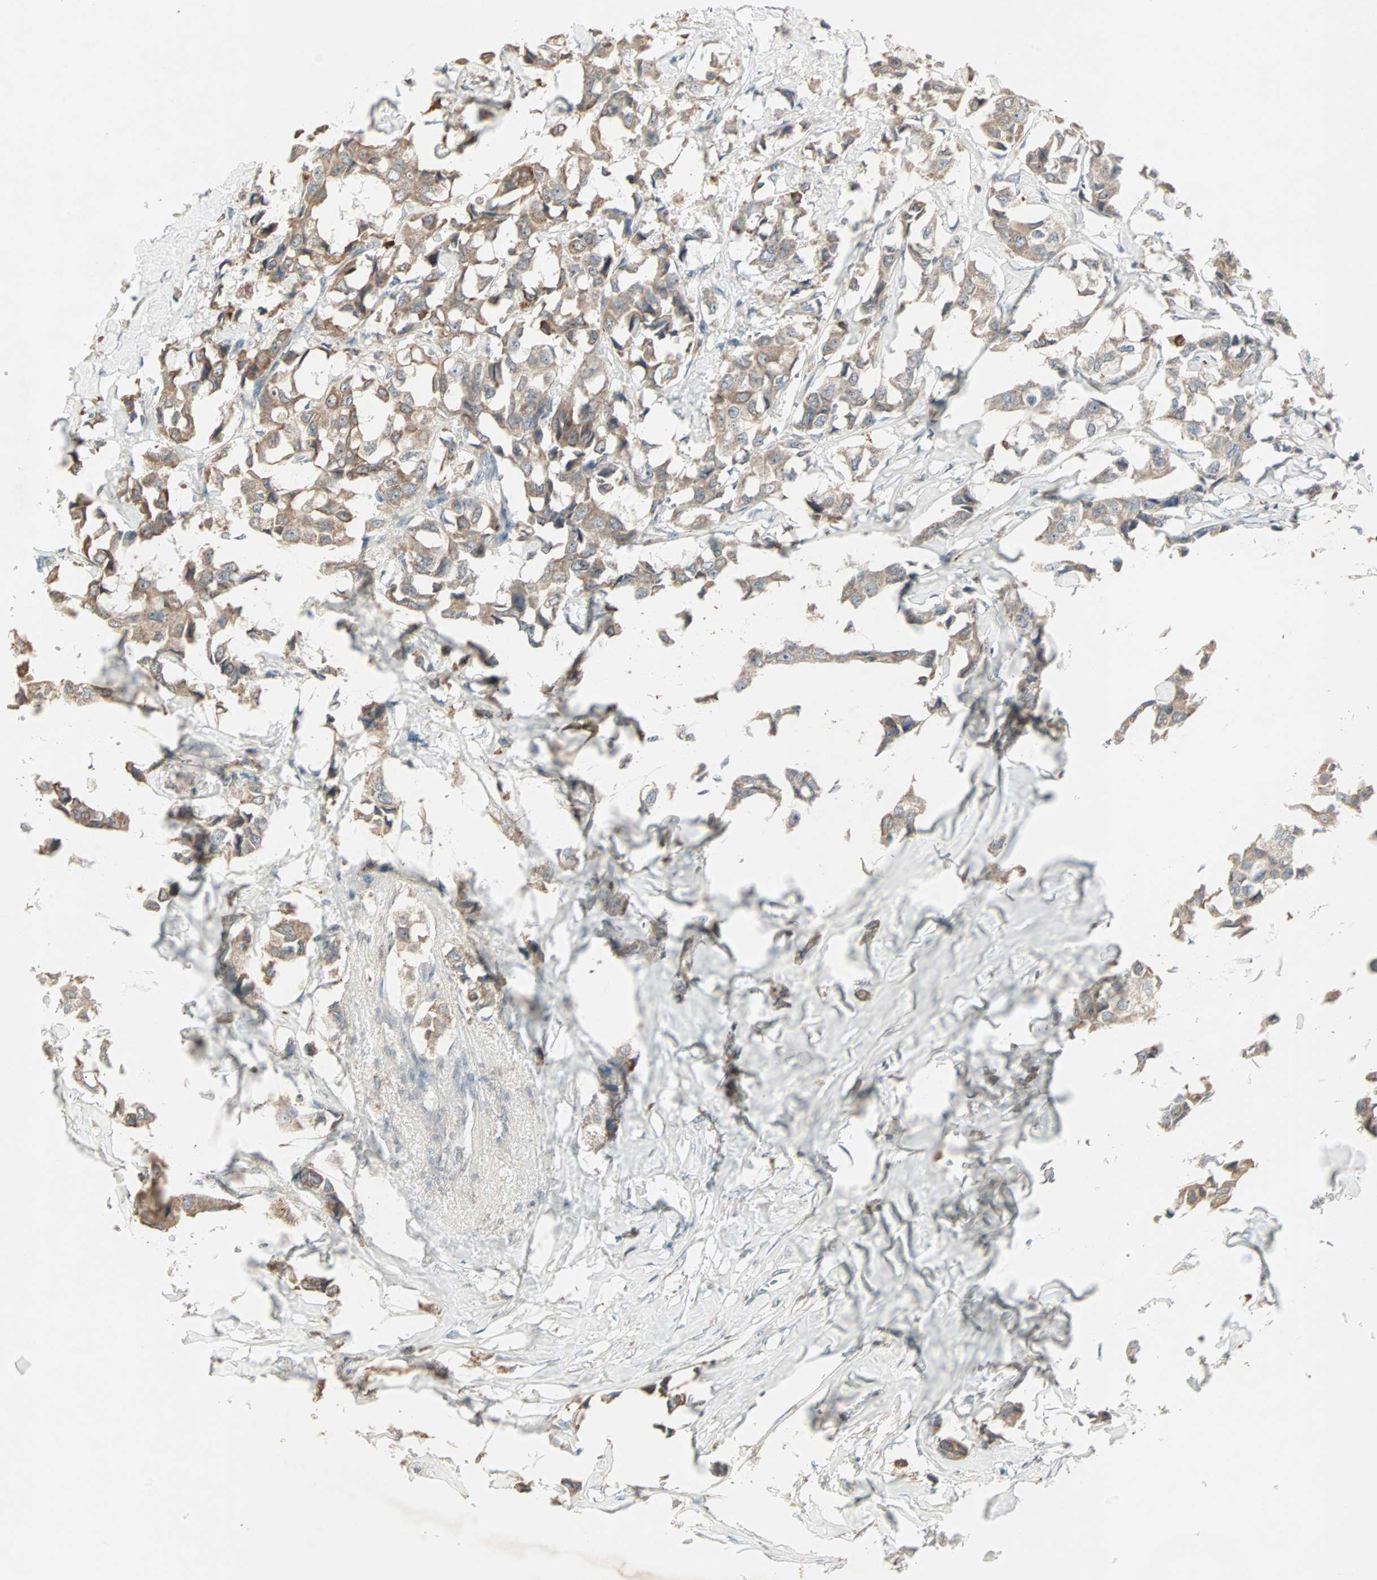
{"staining": {"intensity": "moderate", "quantity": ">75%", "location": "cytoplasmic/membranous"}, "tissue": "breast cancer", "cell_type": "Tumor cells", "image_type": "cancer", "snomed": [{"axis": "morphology", "description": "Duct carcinoma"}, {"axis": "topography", "description": "Breast"}], "caption": "The photomicrograph demonstrates immunohistochemical staining of breast invasive ductal carcinoma. There is moderate cytoplasmic/membranous positivity is present in about >75% of tumor cells. (Brightfield microscopy of DAB IHC at high magnification).", "gene": "JMJD7-PLA2G4B", "patient": {"sex": "female", "age": 80}}